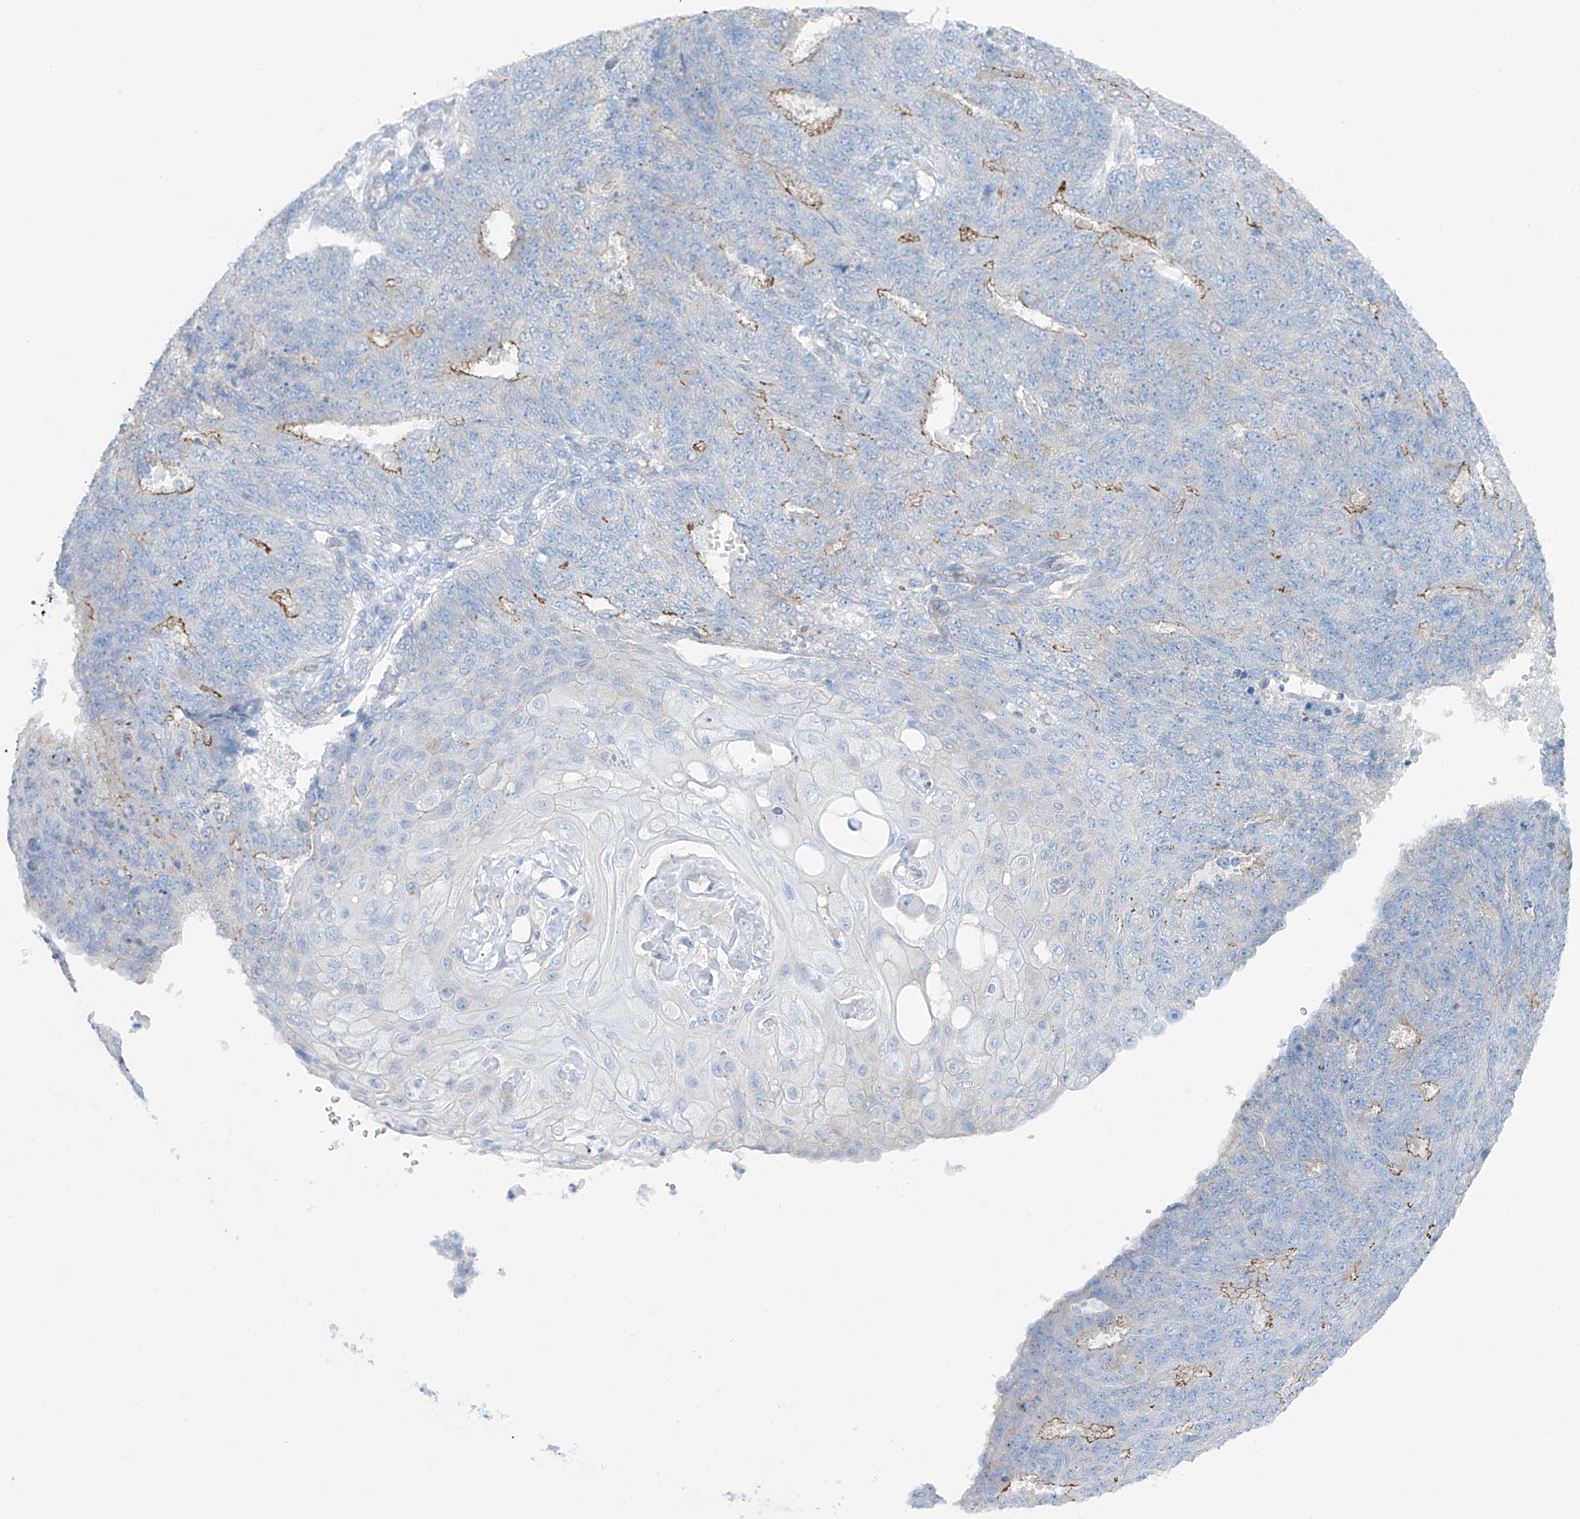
{"staining": {"intensity": "moderate", "quantity": "<25%", "location": "cytoplasmic/membranous"}, "tissue": "endometrial cancer", "cell_type": "Tumor cells", "image_type": "cancer", "snomed": [{"axis": "morphology", "description": "Adenocarcinoma, NOS"}, {"axis": "topography", "description": "Endometrium"}], "caption": "An immunohistochemistry histopathology image of neoplastic tissue is shown. Protein staining in brown labels moderate cytoplasmic/membranous positivity in endometrial adenocarcinoma within tumor cells. (brown staining indicates protein expression, while blue staining denotes nuclei).", "gene": "MAGI1", "patient": {"sex": "female", "age": 32}}